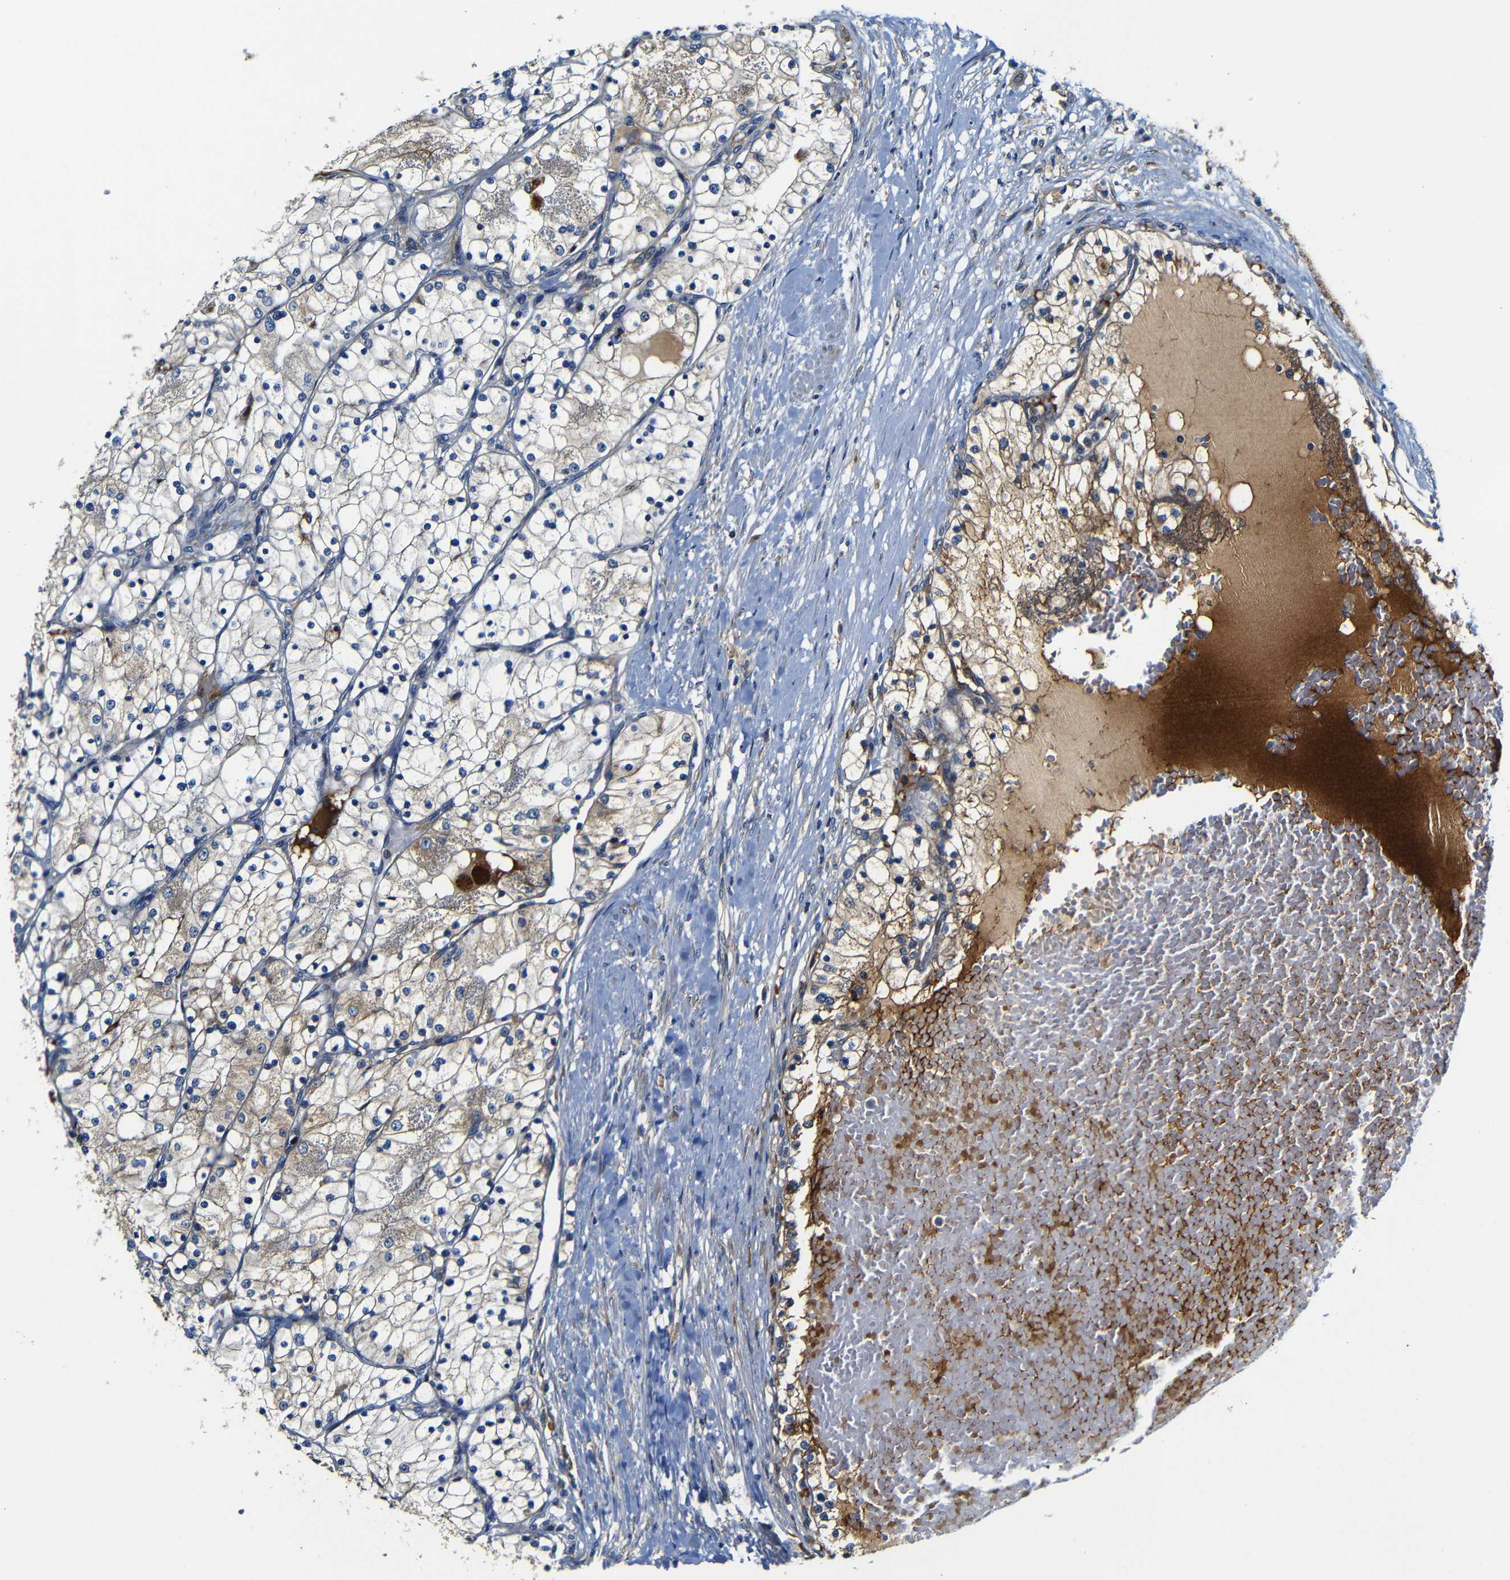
{"staining": {"intensity": "weak", "quantity": ">75%", "location": "cytoplasmic/membranous"}, "tissue": "renal cancer", "cell_type": "Tumor cells", "image_type": "cancer", "snomed": [{"axis": "morphology", "description": "Adenocarcinoma, NOS"}, {"axis": "topography", "description": "Kidney"}], "caption": "Renal adenocarcinoma was stained to show a protein in brown. There is low levels of weak cytoplasmic/membranous positivity in about >75% of tumor cells.", "gene": "CLCC1", "patient": {"sex": "male", "age": 68}}